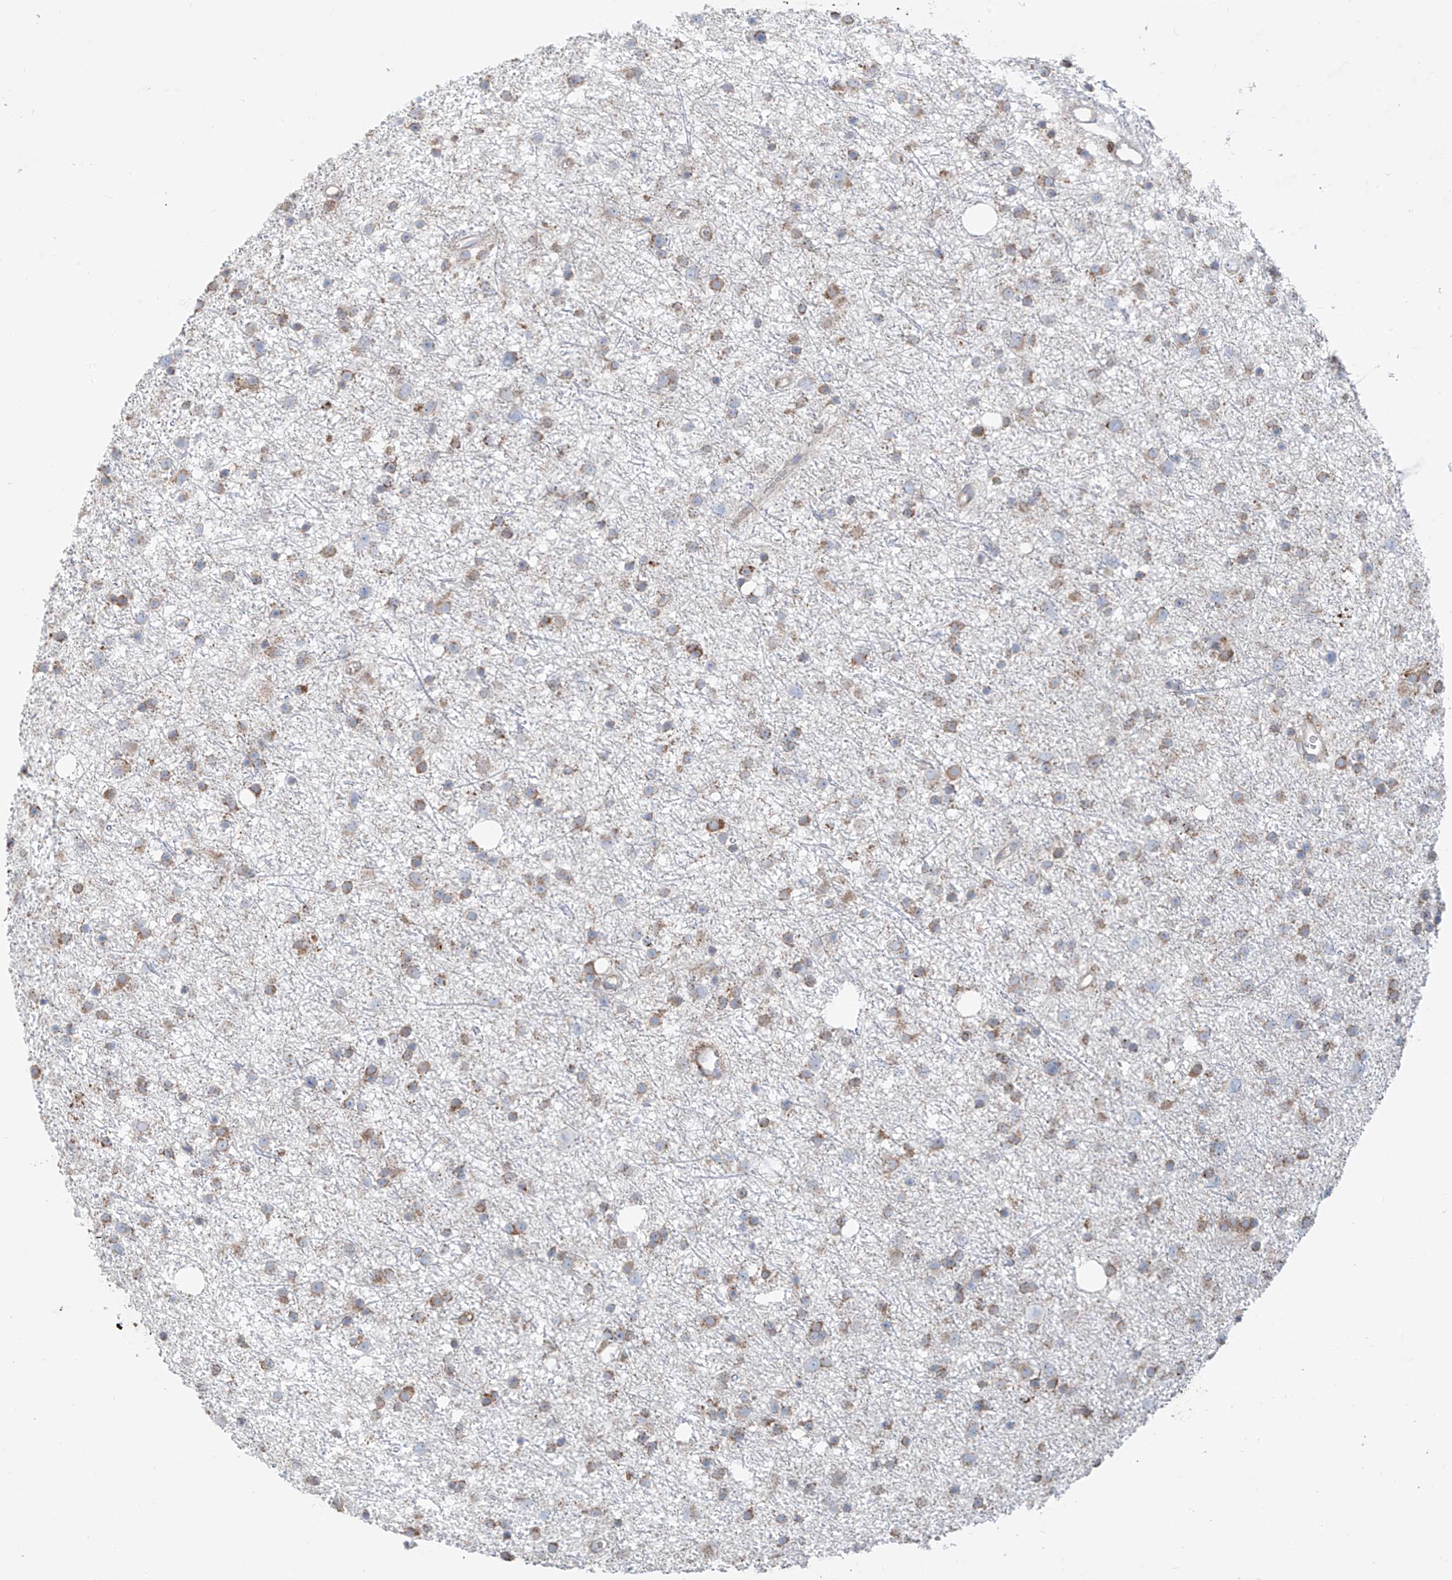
{"staining": {"intensity": "moderate", "quantity": ">75%", "location": "cytoplasmic/membranous"}, "tissue": "glioma", "cell_type": "Tumor cells", "image_type": "cancer", "snomed": [{"axis": "morphology", "description": "Glioma, malignant, Low grade"}, {"axis": "topography", "description": "Cerebral cortex"}], "caption": "DAB (3,3'-diaminobenzidine) immunohistochemical staining of human glioma reveals moderate cytoplasmic/membranous protein expression in approximately >75% of tumor cells.", "gene": "ZNF354C", "patient": {"sex": "female", "age": 39}}